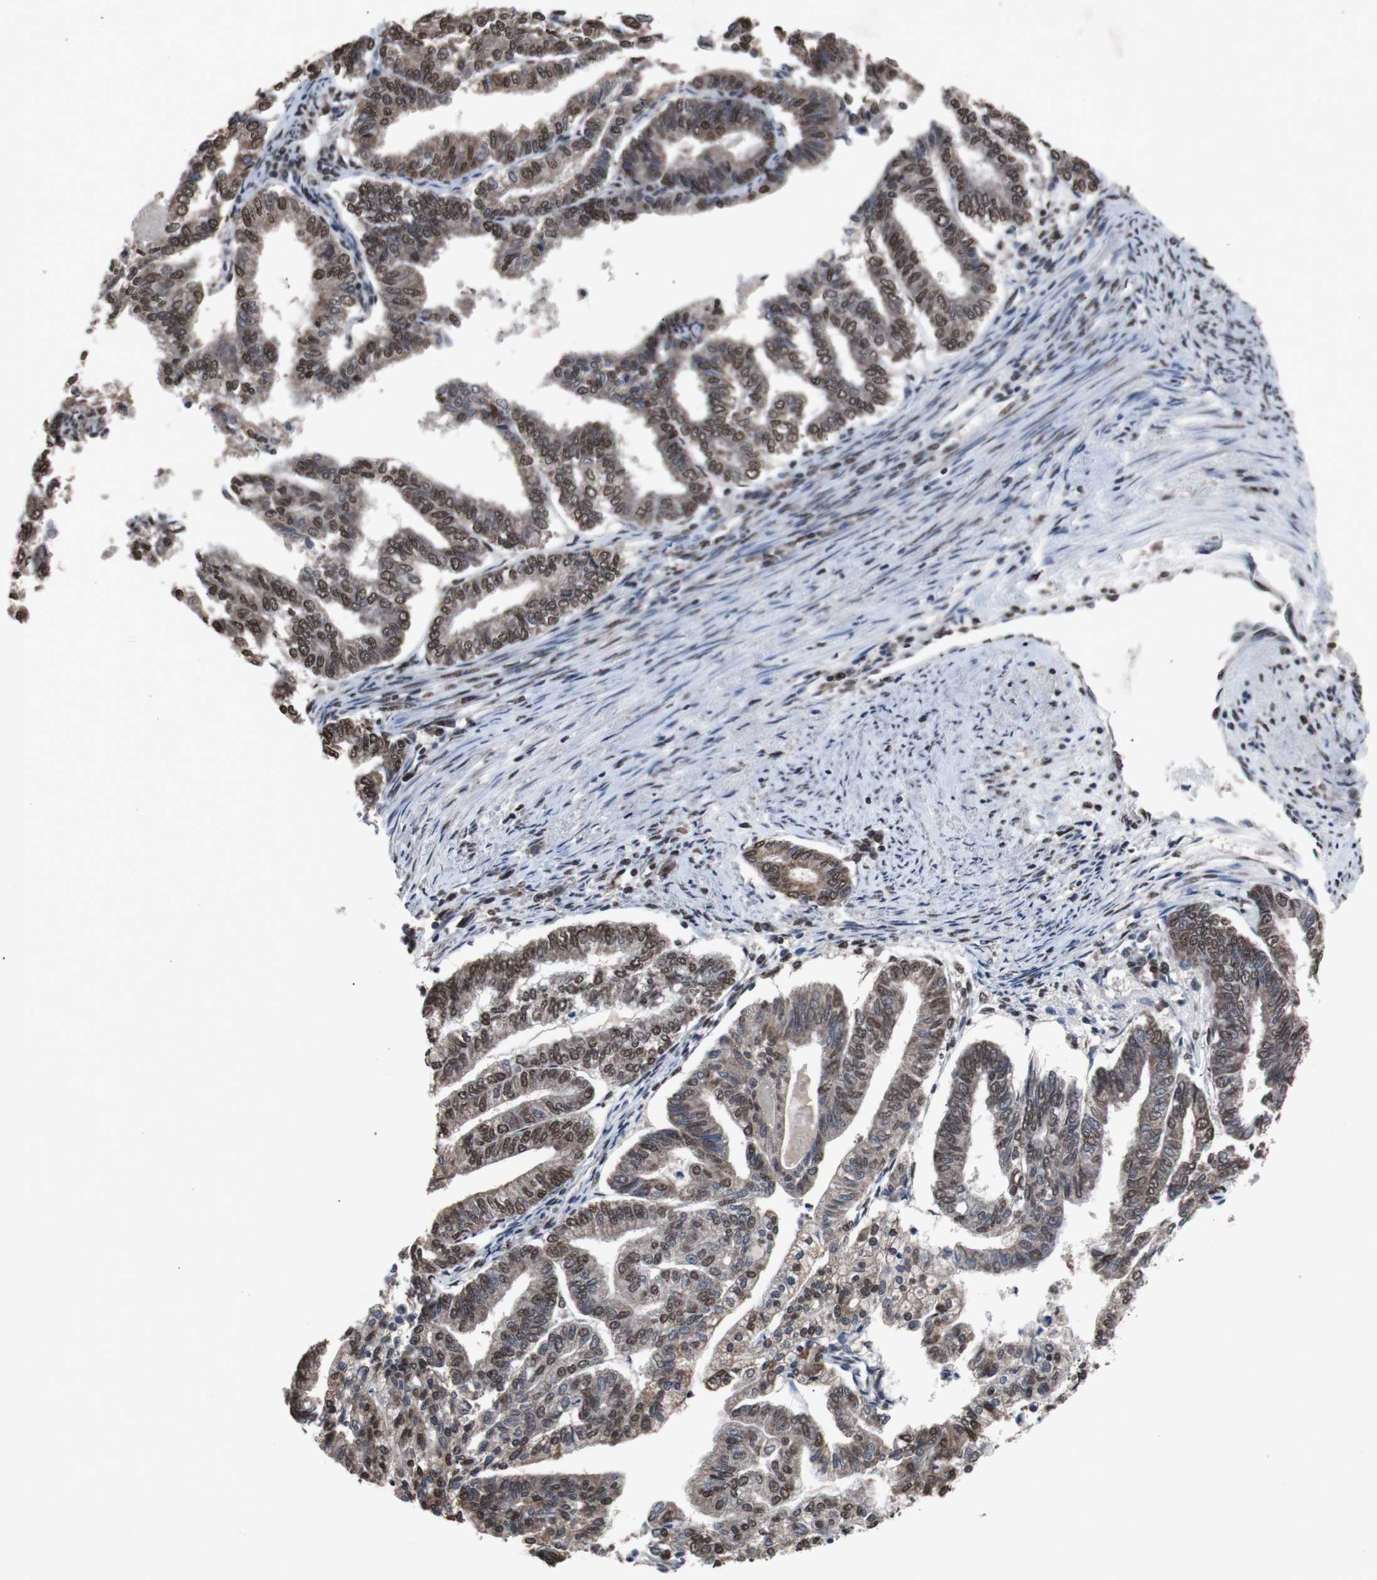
{"staining": {"intensity": "moderate", "quantity": ">75%", "location": "cytoplasmic/membranous,nuclear"}, "tissue": "endometrial cancer", "cell_type": "Tumor cells", "image_type": "cancer", "snomed": [{"axis": "morphology", "description": "Adenocarcinoma, NOS"}, {"axis": "topography", "description": "Endometrium"}], "caption": "Moderate cytoplasmic/membranous and nuclear expression is appreciated in approximately >75% of tumor cells in adenocarcinoma (endometrial).", "gene": "MED27", "patient": {"sex": "female", "age": 79}}